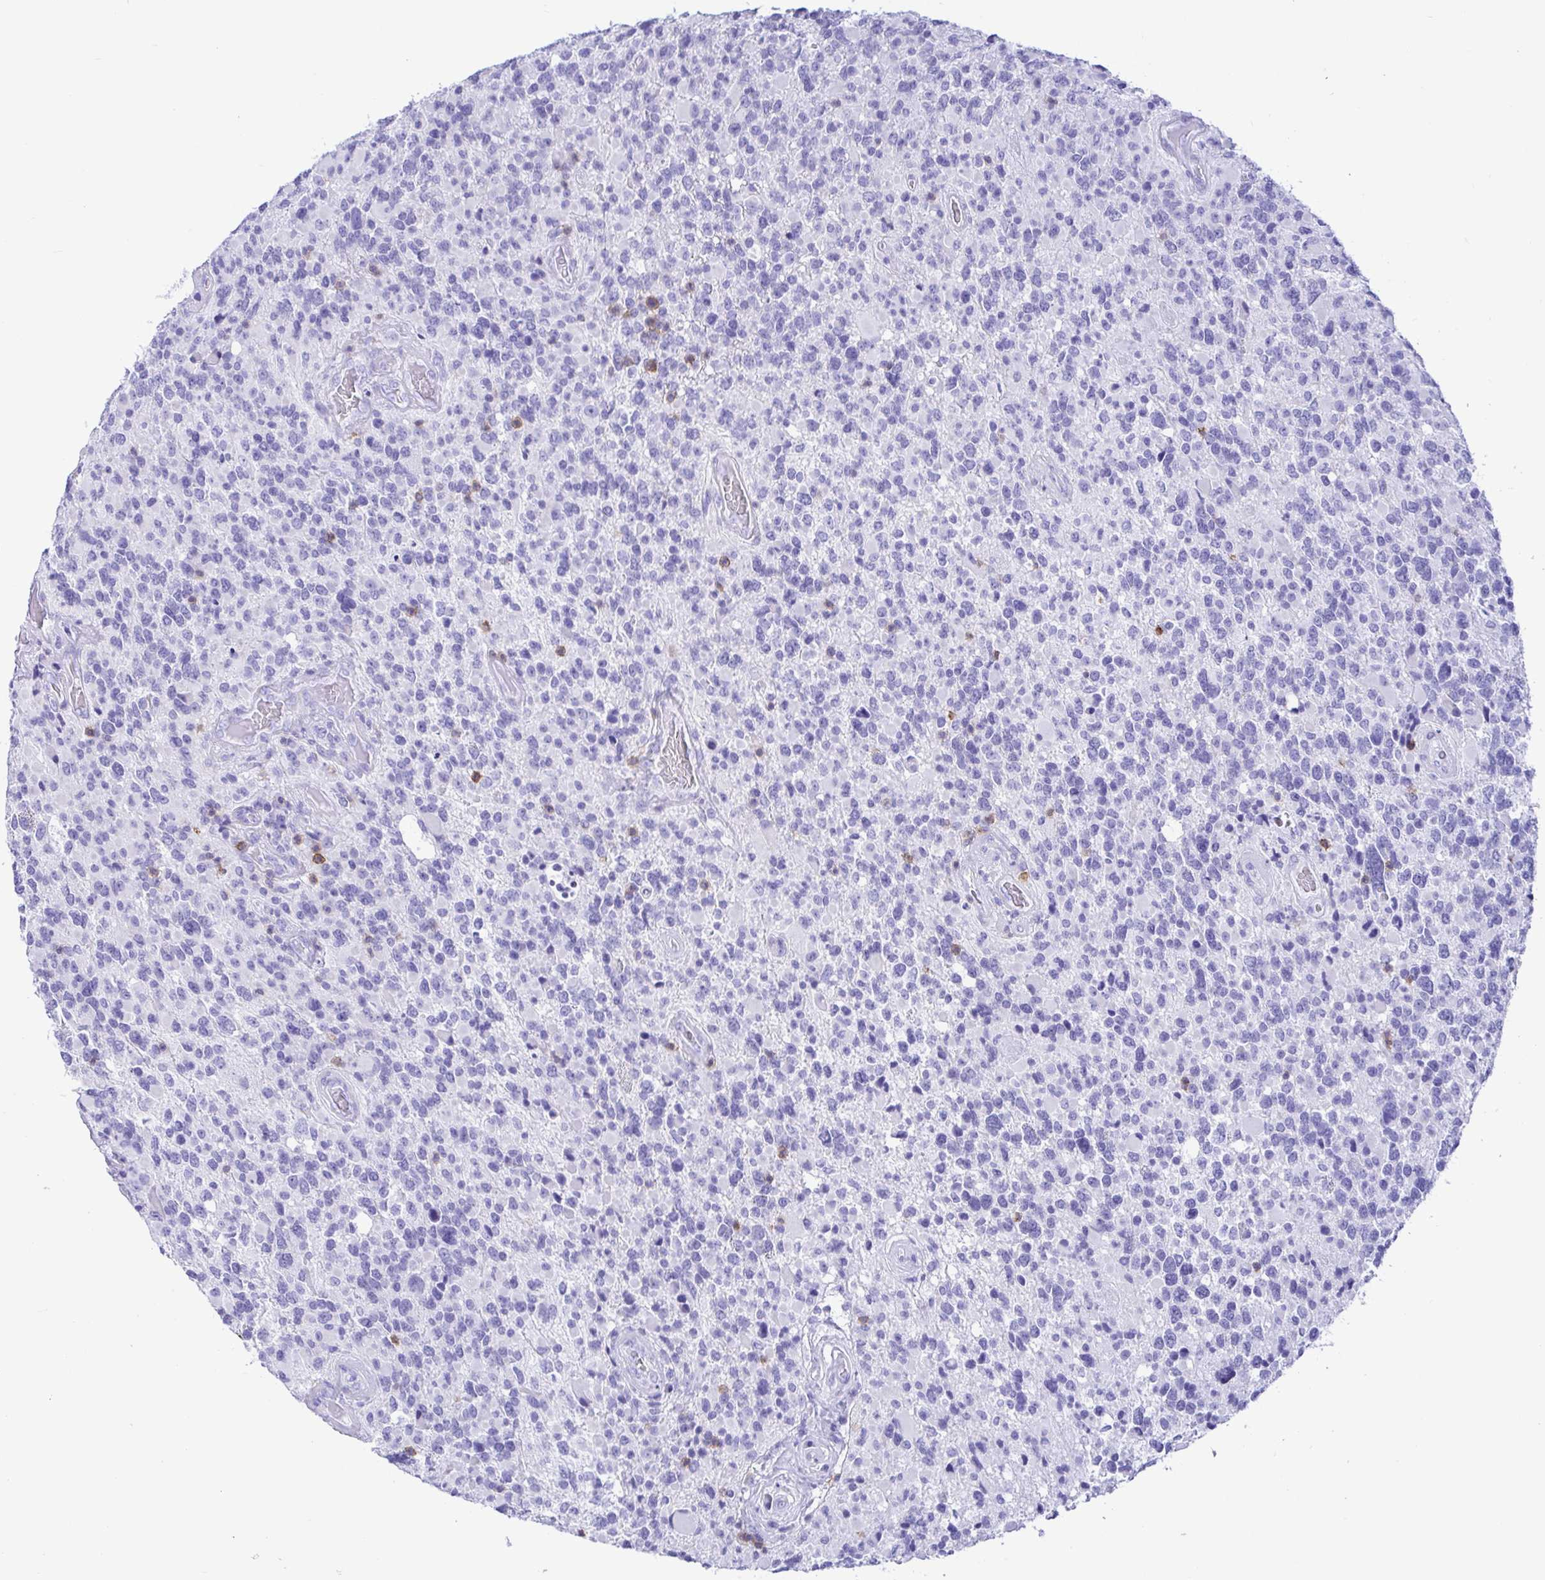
{"staining": {"intensity": "negative", "quantity": "none", "location": "none"}, "tissue": "glioma", "cell_type": "Tumor cells", "image_type": "cancer", "snomed": [{"axis": "morphology", "description": "Glioma, malignant, High grade"}, {"axis": "topography", "description": "Brain"}], "caption": "High magnification brightfield microscopy of glioma stained with DAB (3,3'-diaminobenzidine) (brown) and counterstained with hematoxylin (blue): tumor cells show no significant positivity.", "gene": "CD5", "patient": {"sex": "female", "age": 40}}